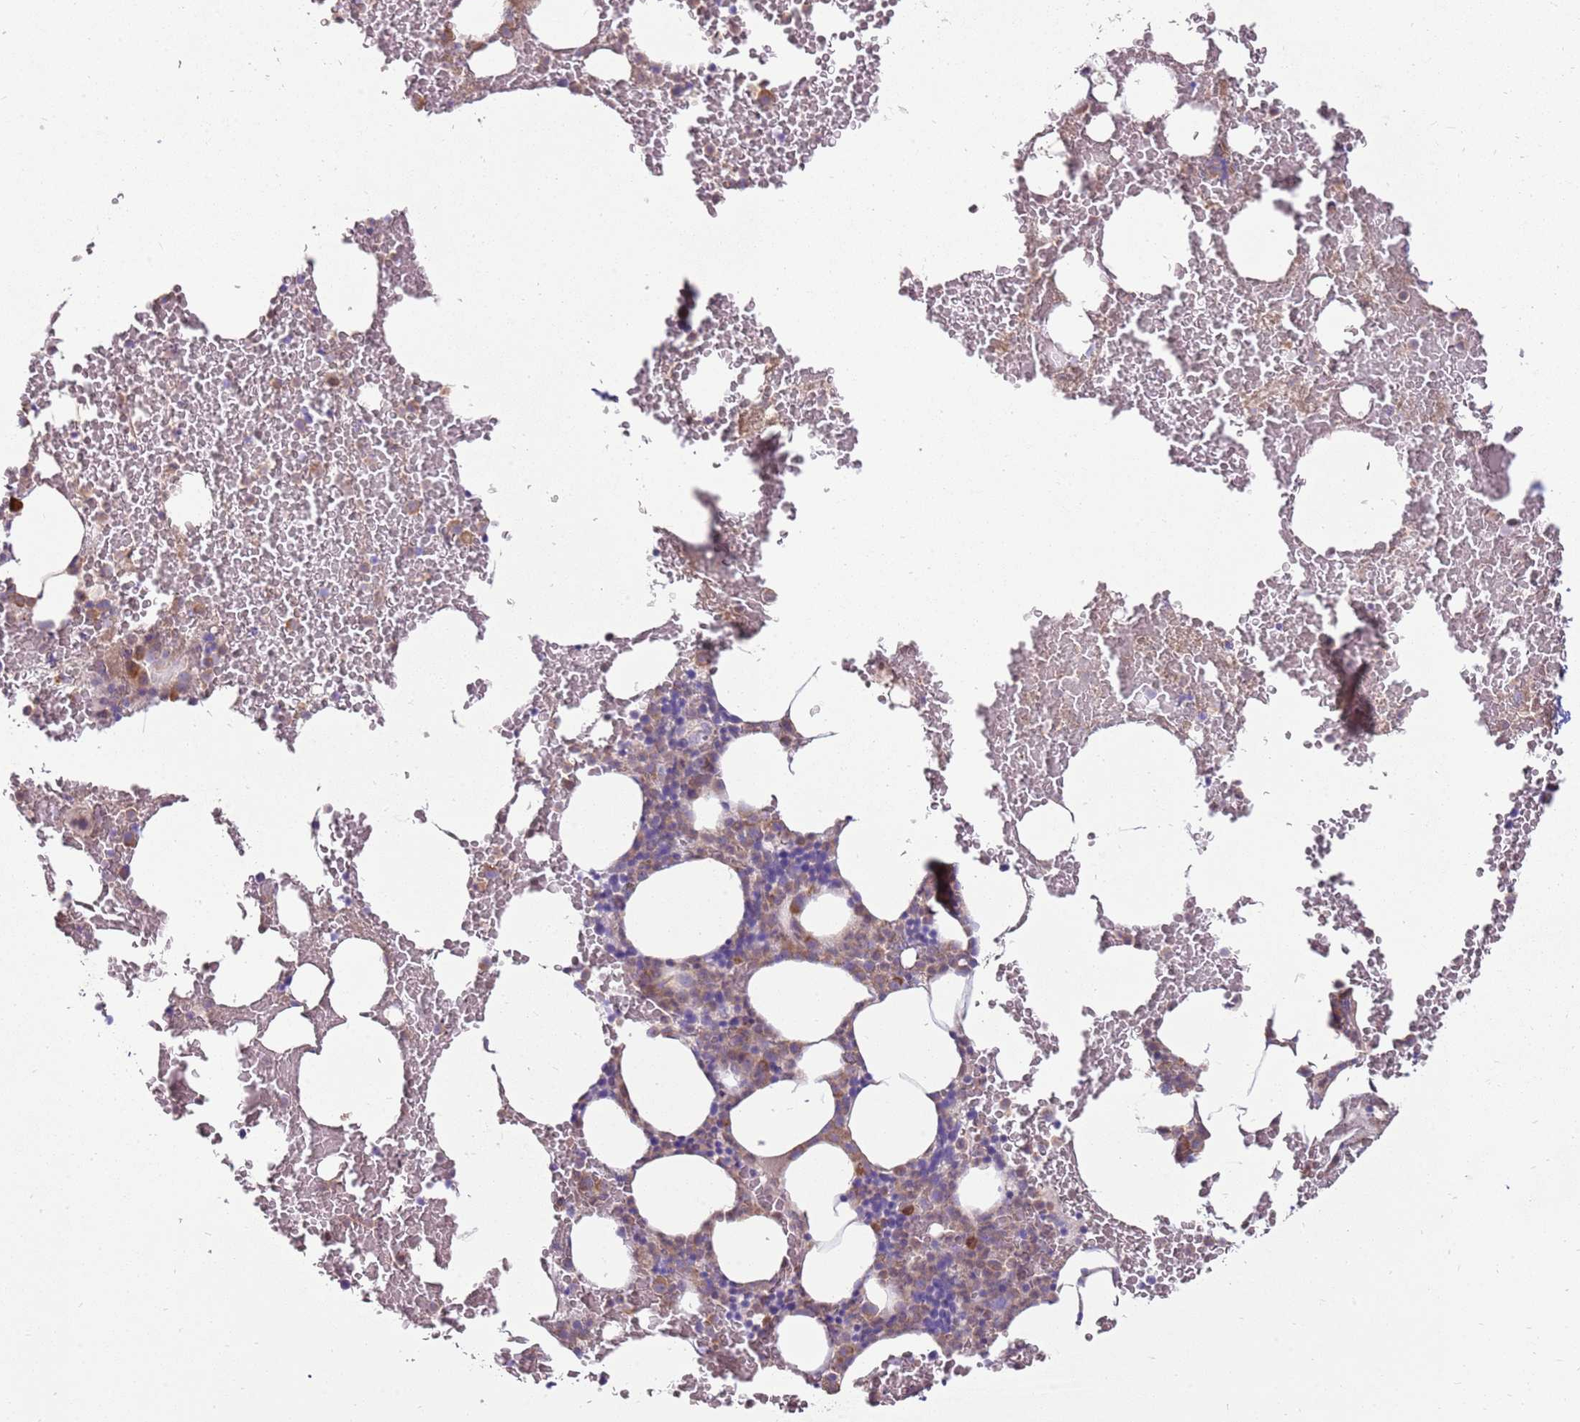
{"staining": {"intensity": "moderate", "quantity": "<25%", "location": "cytoplasmic/membranous"}, "tissue": "bone marrow", "cell_type": "Hematopoietic cells", "image_type": "normal", "snomed": [{"axis": "morphology", "description": "Normal tissue, NOS"}, {"axis": "morphology", "description": "Inflammation, NOS"}, {"axis": "topography", "description": "Bone marrow"}], "caption": "Protein expression analysis of unremarkable human bone marrow reveals moderate cytoplasmic/membranous positivity in about <25% of hematopoietic cells.", "gene": "SPATA31D1", "patient": {"sex": "female", "age": 78}}